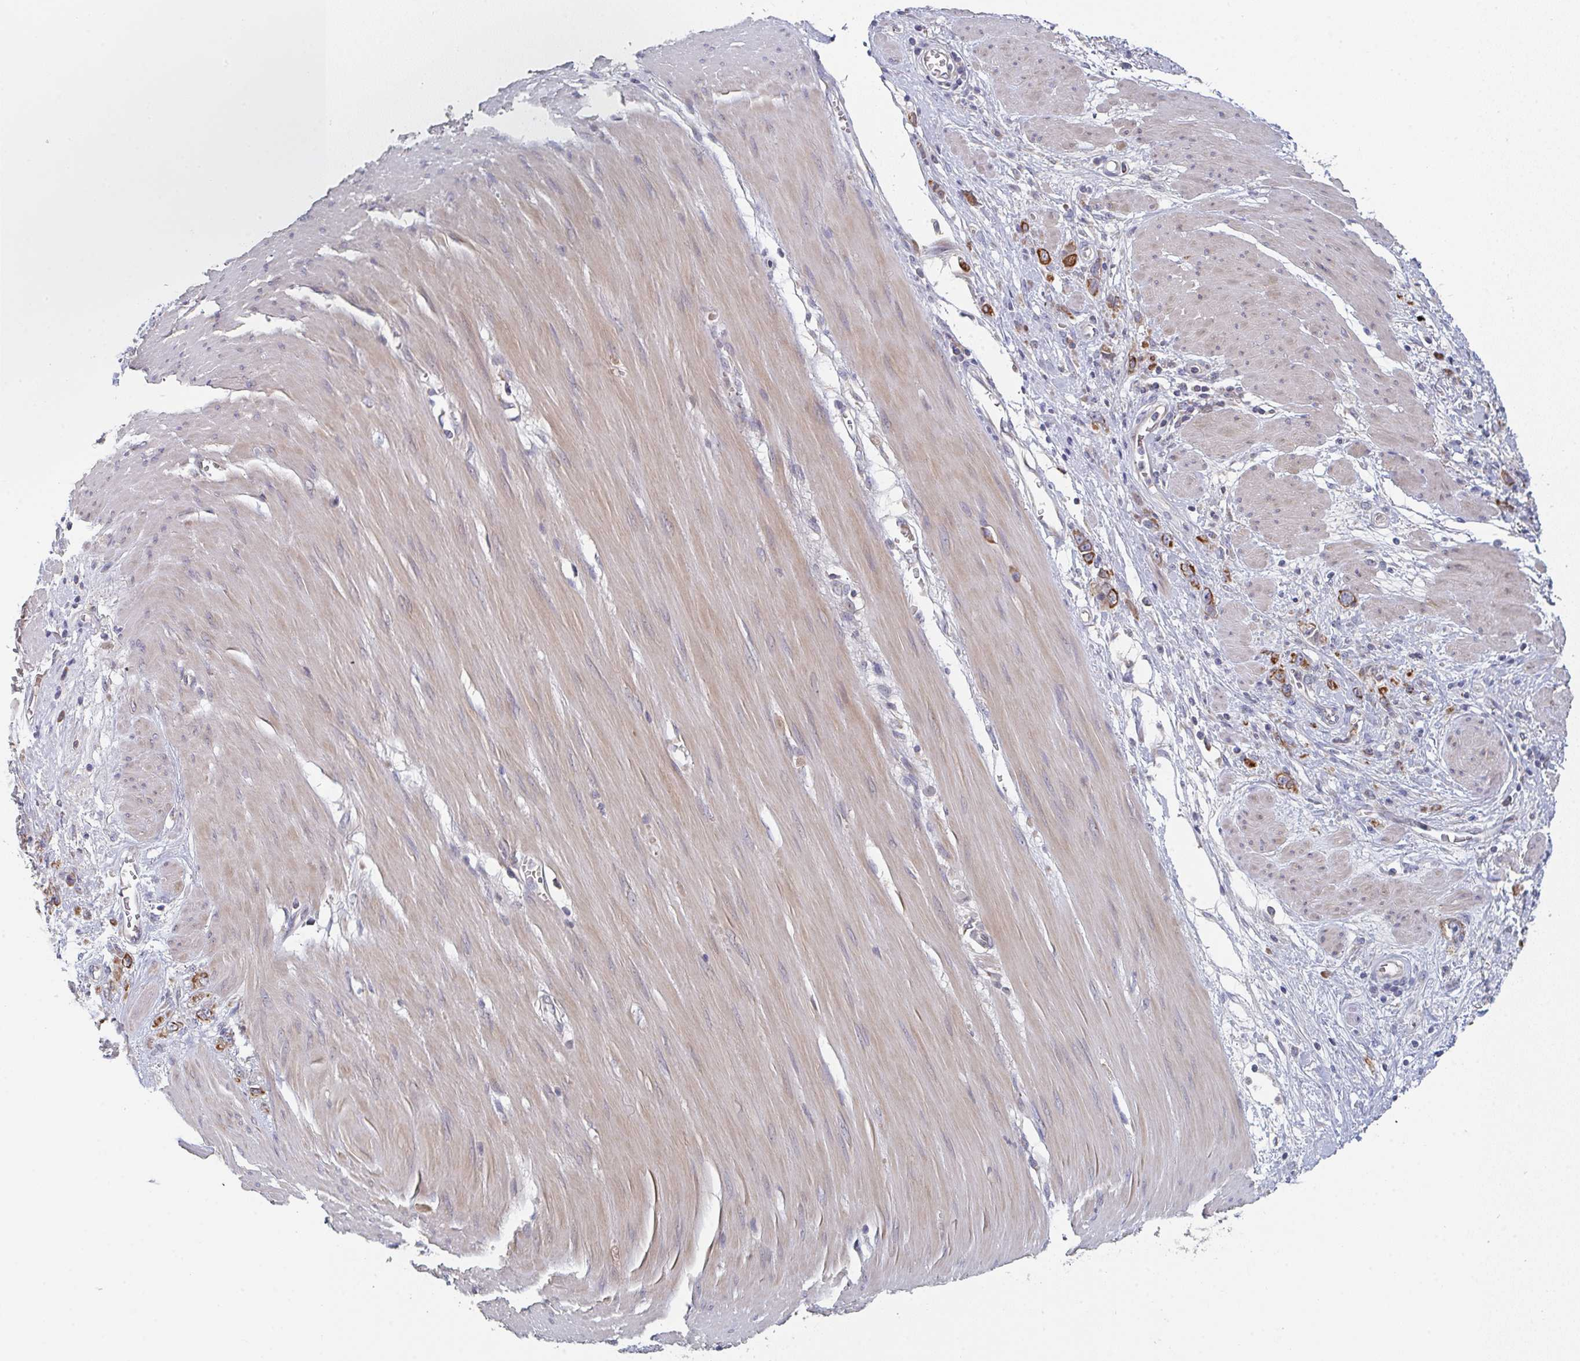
{"staining": {"intensity": "moderate", "quantity": "25%-75%", "location": "cytoplasmic/membranous"}, "tissue": "stomach cancer", "cell_type": "Tumor cells", "image_type": "cancer", "snomed": [{"axis": "morphology", "description": "Adenocarcinoma, NOS"}, {"axis": "topography", "description": "Stomach"}], "caption": "Stomach adenocarcinoma was stained to show a protein in brown. There is medium levels of moderate cytoplasmic/membranous positivity in about 25%-75% of tumor cells. The protein is stained brown, and the nuclei are stained in blue (DAB (3,3'-diaminobenzidine) IHC with brightfield microscopy, high magnification).", "gene": "ELOVL1", "patient": {"sex": "female", "age": 76}}